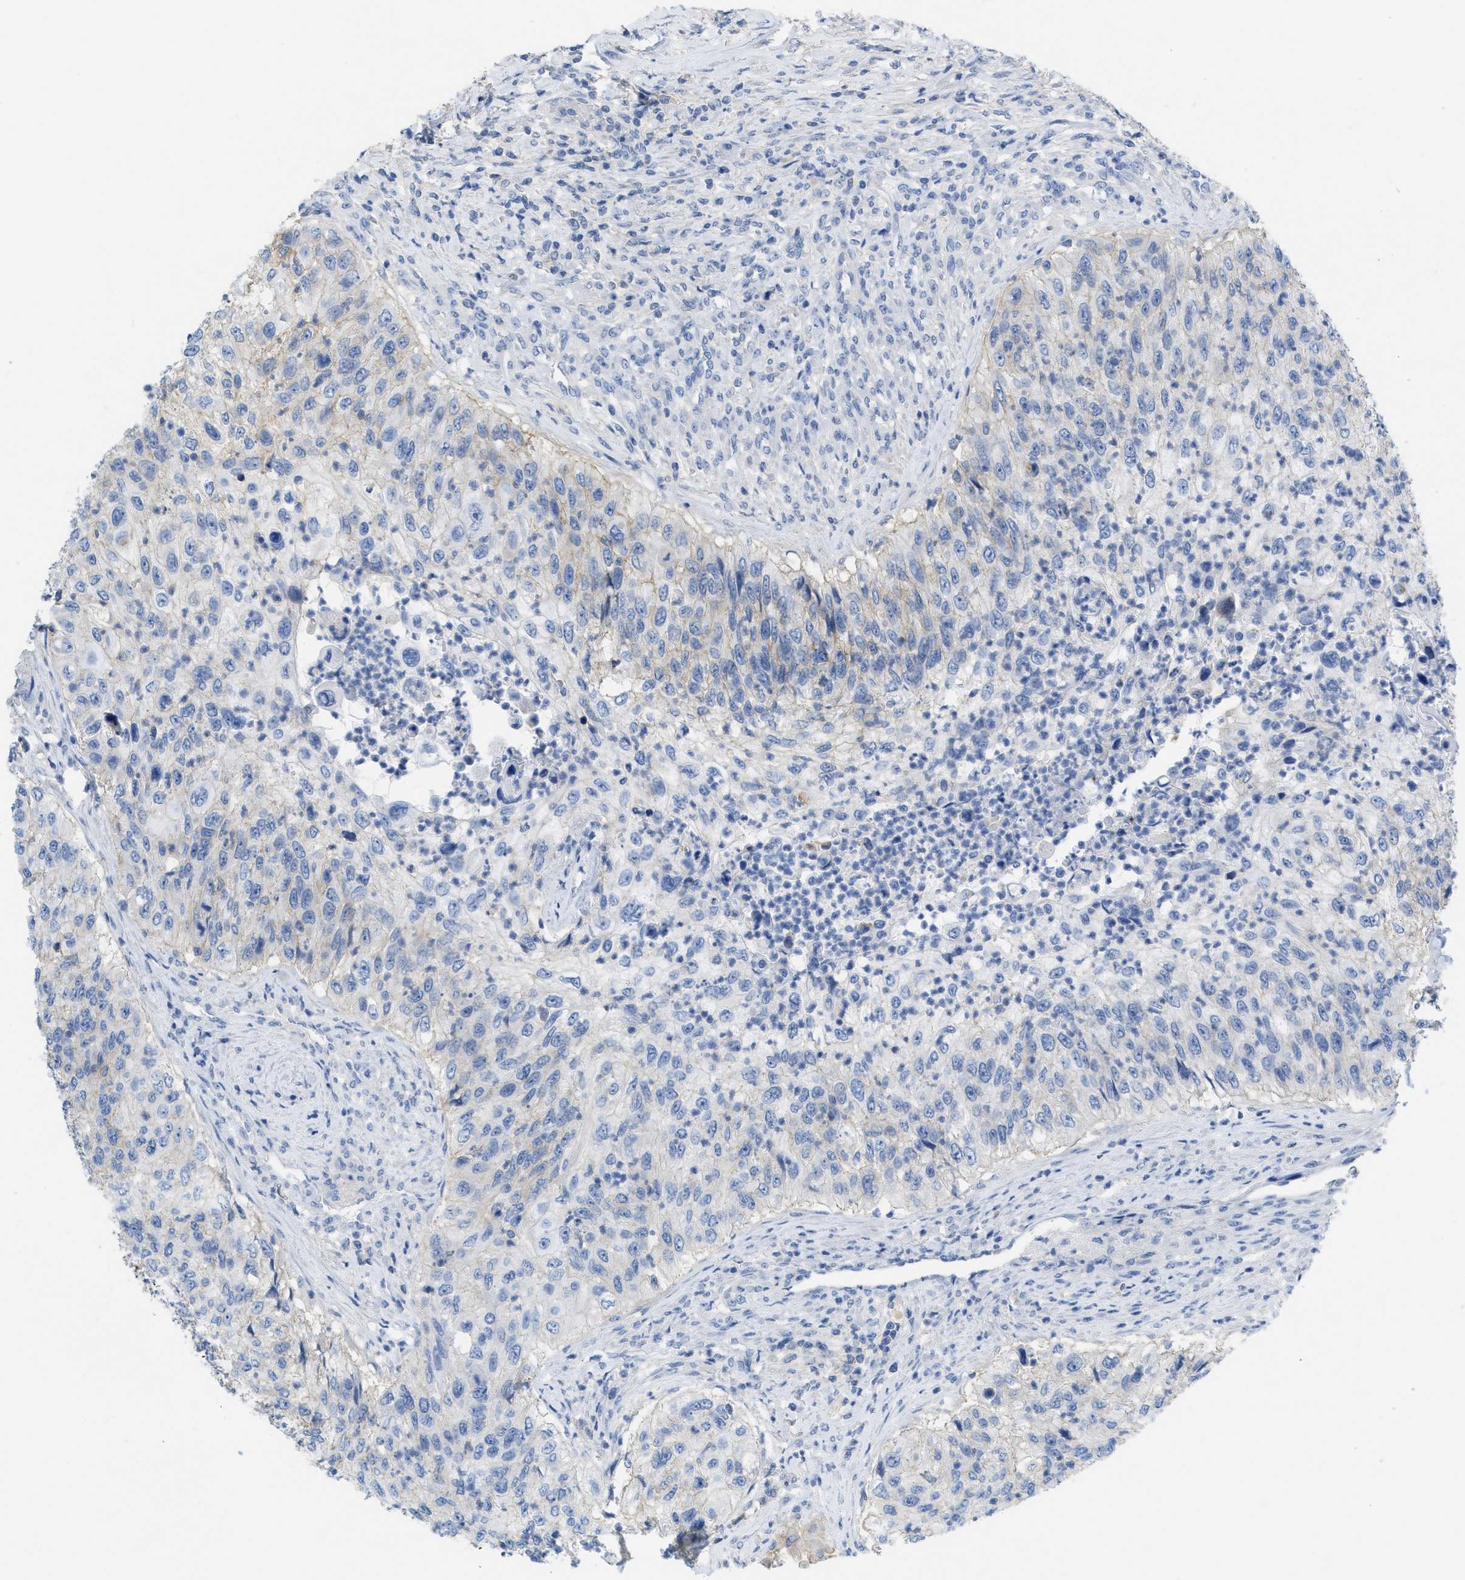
{"staining": {"intensity": "negative", "quantity": "none", "location": "none"}, "tissue": "urothelial cancer", "cell_type": "Tumor cells", "image_type": "cancer", "snomed": [{"axis": "morphology", "description": "Urothelial carcinoma, High grade"}, {"axis": "topography", "description": "Urinary bladder"}], "caption": "Tumor cells are negative for brown protein staining in urothelial cancer.", "gene": "CNNM4", "patient": {"sex": "female", "age": 60}}